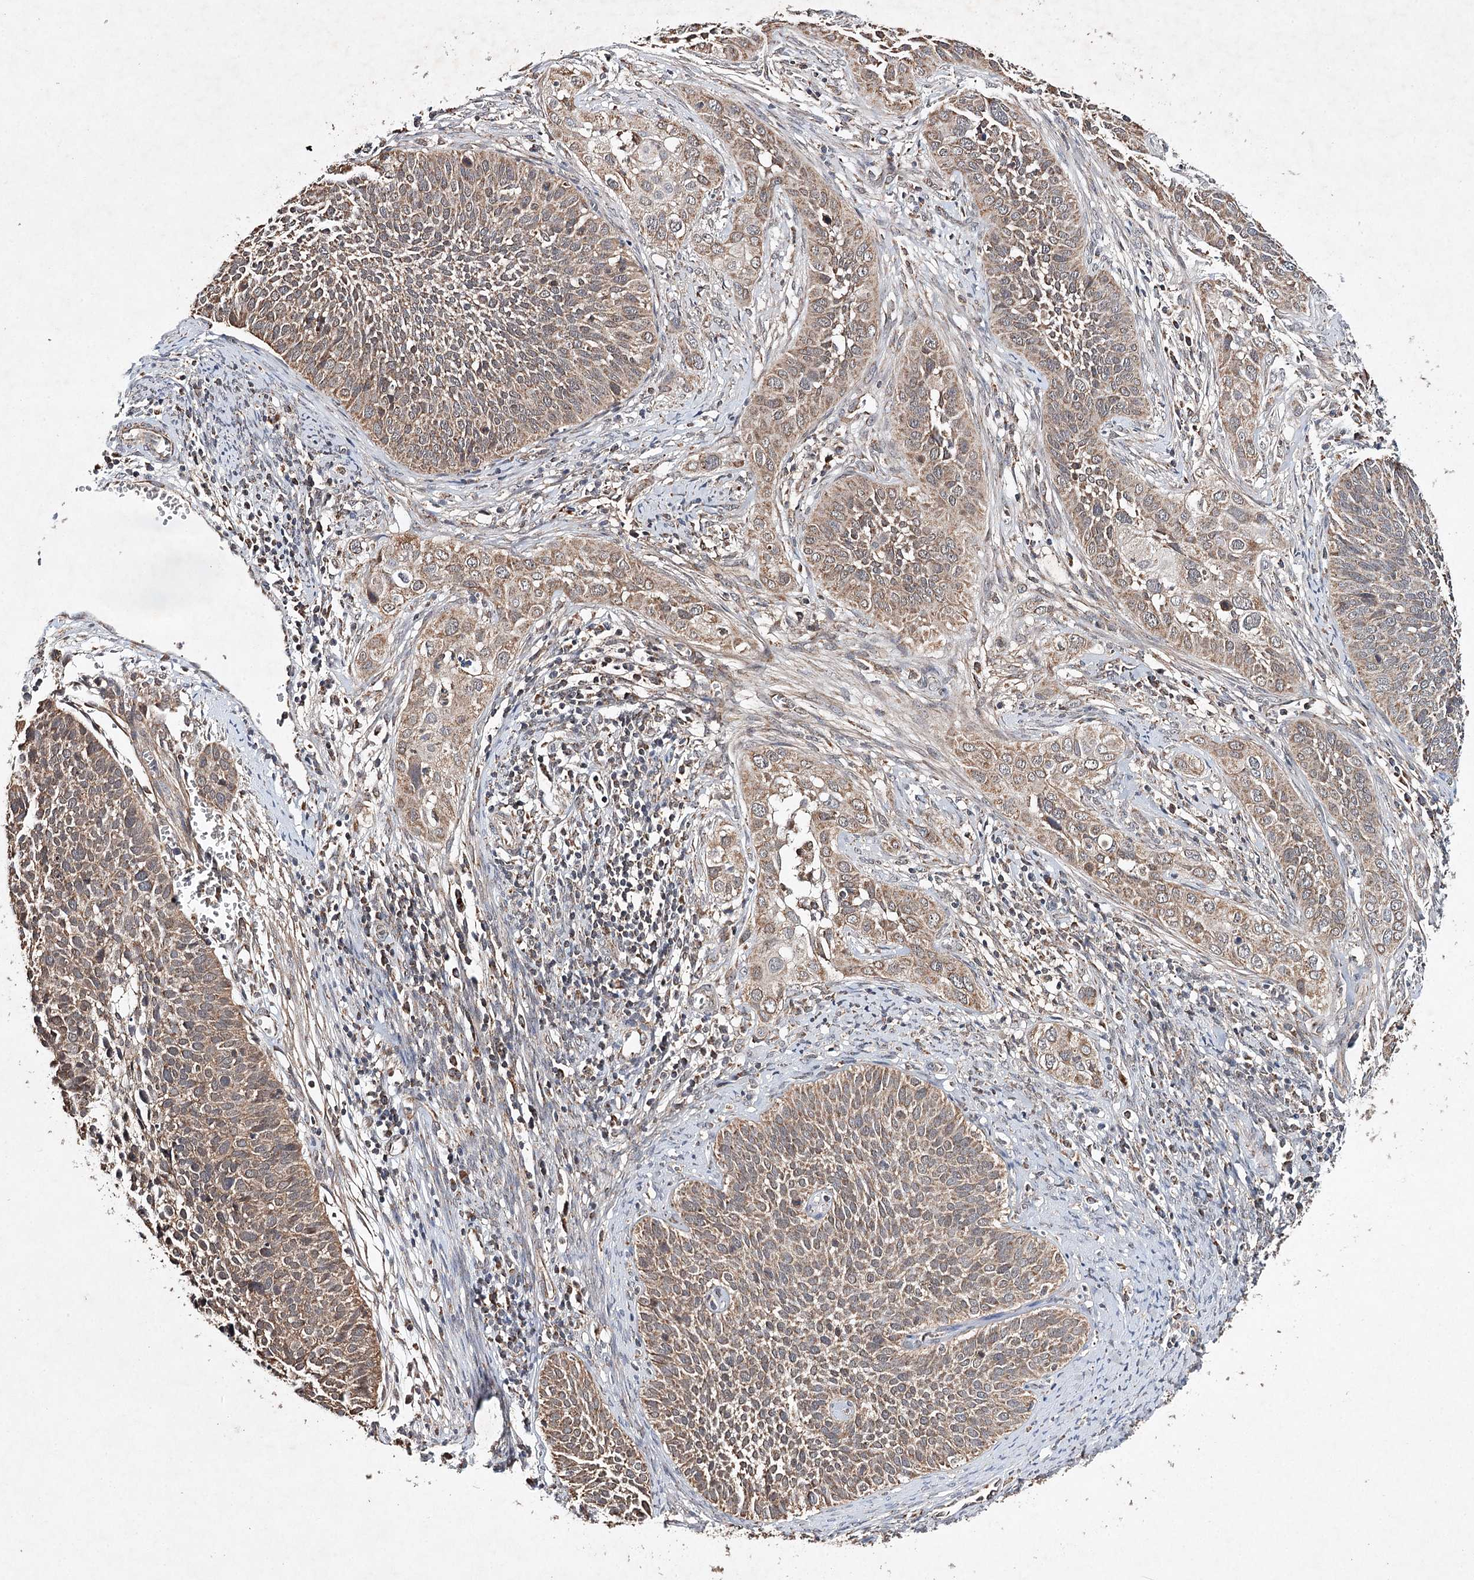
{"staining": {"intensity": "moderate", "quantity": ">75%", "location": "cytoplasmic/membranous"}, "tissue": "cervical cancer", "cell_type": "Tumor cells", "image_type": "cancer", "snomed": [{"axis": "morphology", "description": "Squamous cell carcinoma, NOS"}, {"axis": "topography", "description": "Cervix"}], "caption": "DAB immunohistochemical staining of squamous cell carcinoma (cervical) shows moderate cytoplasmic/membranous protein positivity in about >75% of tumor cells.", "gene": "PIK3CB", "patient": {"sex": "female", "age": 34}}